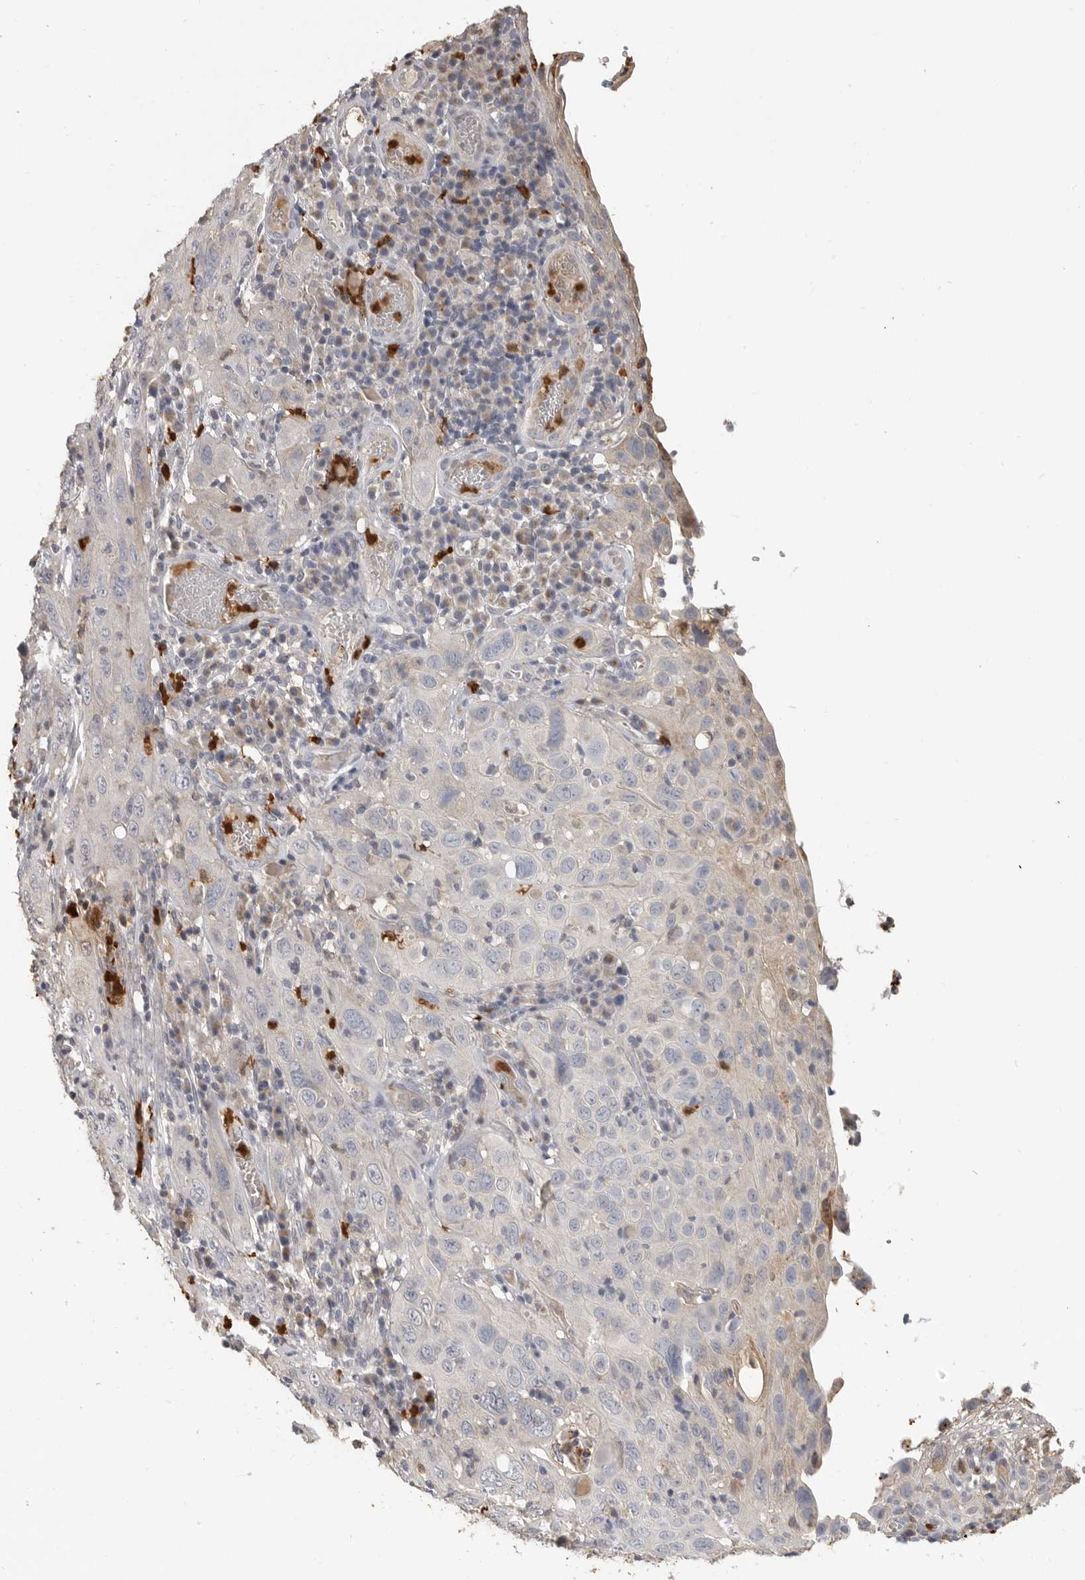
{"staining": {"intensity": "negative", "quantity": "none", "location": "none"}, "tissue": "cervical cancer", "cell_type": "Tumor cells", "image_type": "cancer", "snomed": [{"axis": "morphology", "description": "Squamous cell carcinoma, NOS"}, {"axis": "topography", "description": "Cervix"}], "caption": "Immunohistochemistry (IHC) histopathology image of human cervical cancer stained for a protein (brown), which reveals no staining in tumor cells.", "gene": "LTBR", "patient": {"sex": "female", "age": 46}}